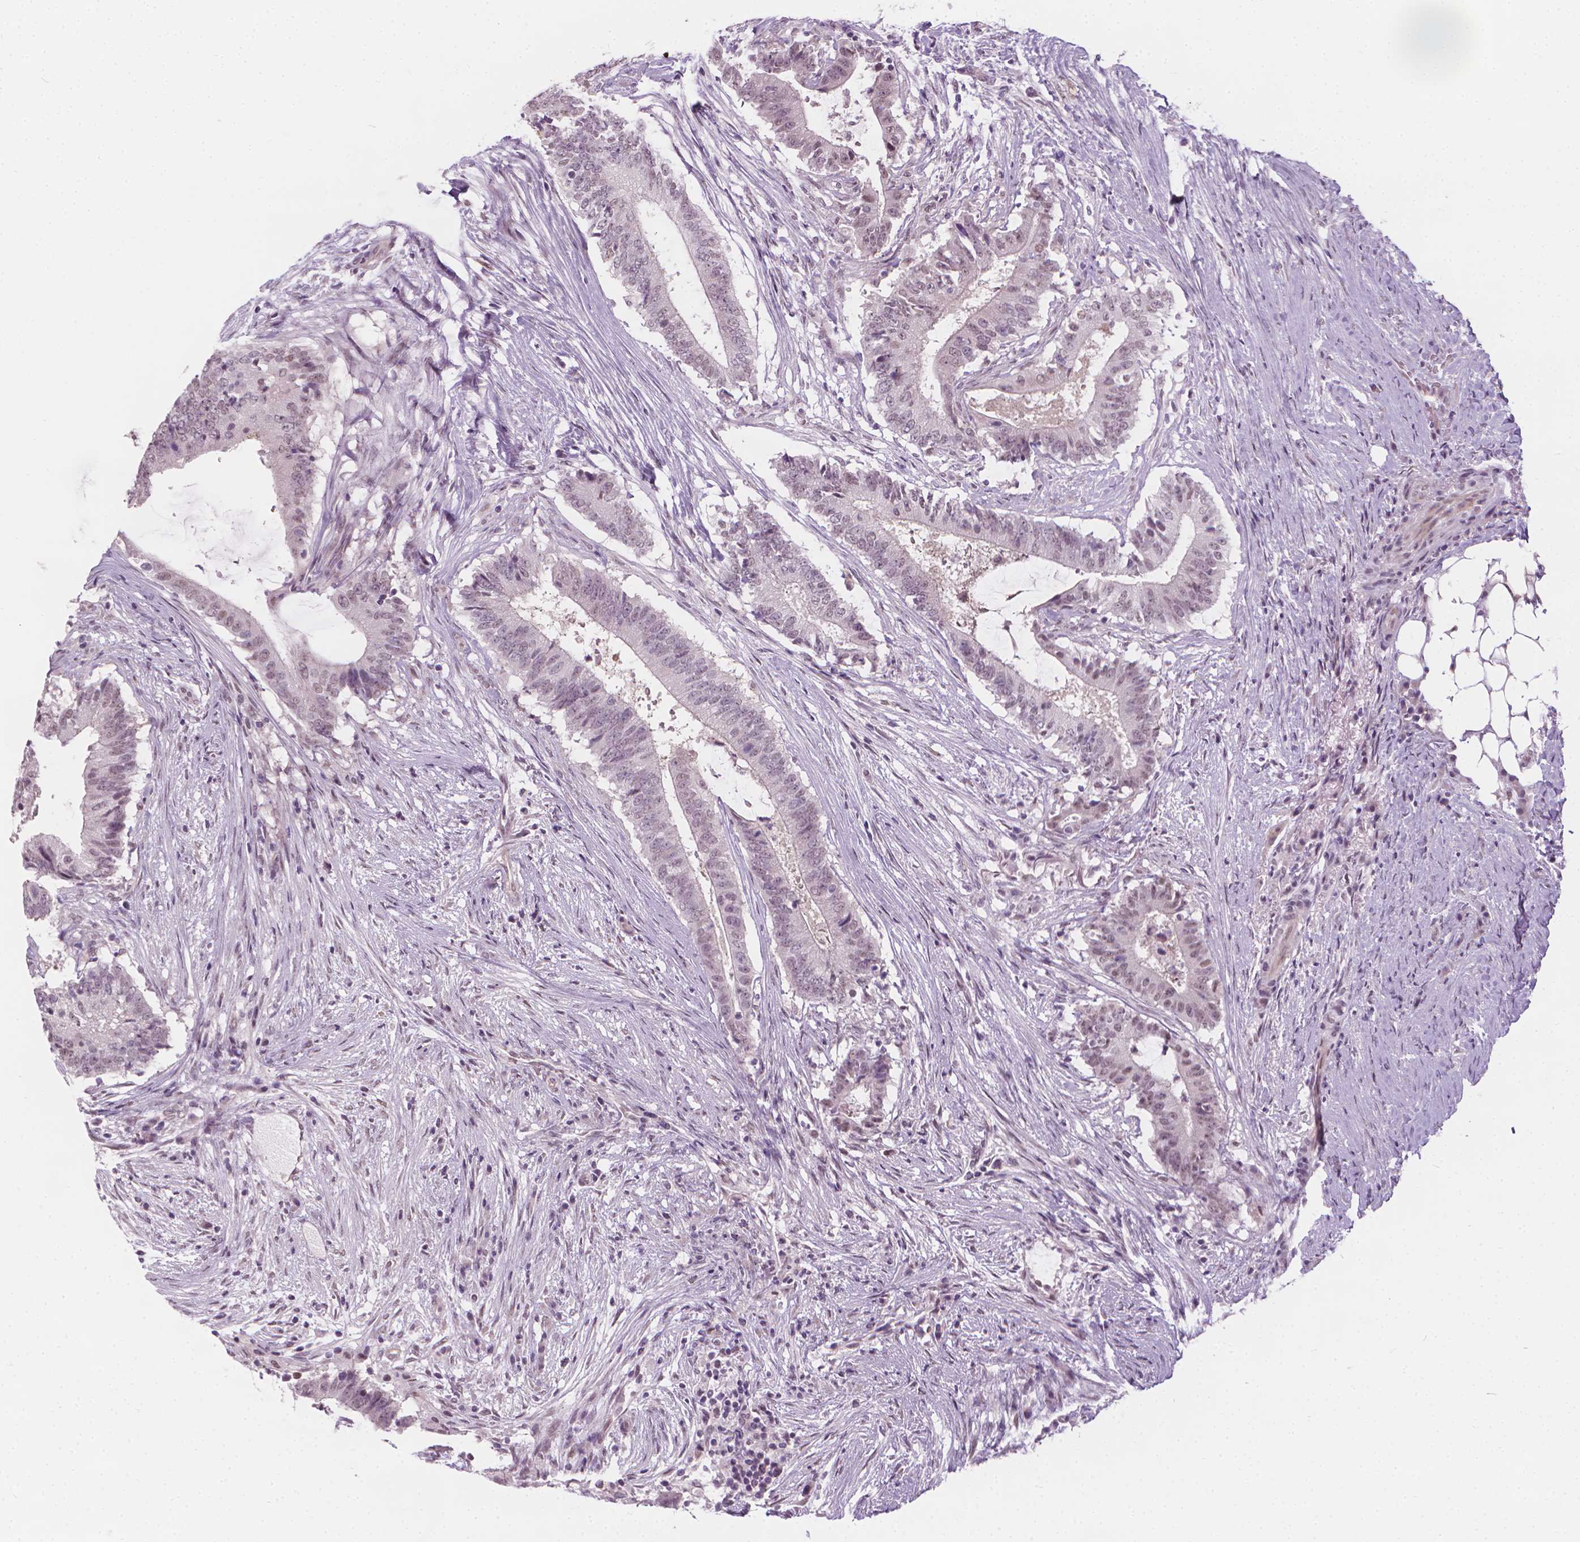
{"staining": {"intensity": "weak", "quantity": "<25%", "location": "nuclear"}, "tissue": "colorectal cancer", "cell_type": "Tumor cells", "image_type": "cancer", "snomed": [{"axis": "morphology", "description": "Adenocarcinoma, NOS"}, {"axis": "topography", "description": "Colon"}], "caption": "DAB immunohistochemical staining of adenocarcinoma (colorectal) demonstrates no significant staining in tumor cells. (DAB (3,3'-diaminobenzidine) immunohistochemistry with hematoxylin counter stain).", "gene": "CDKN1C", "patient": {"sex": "female", "age": 43}}